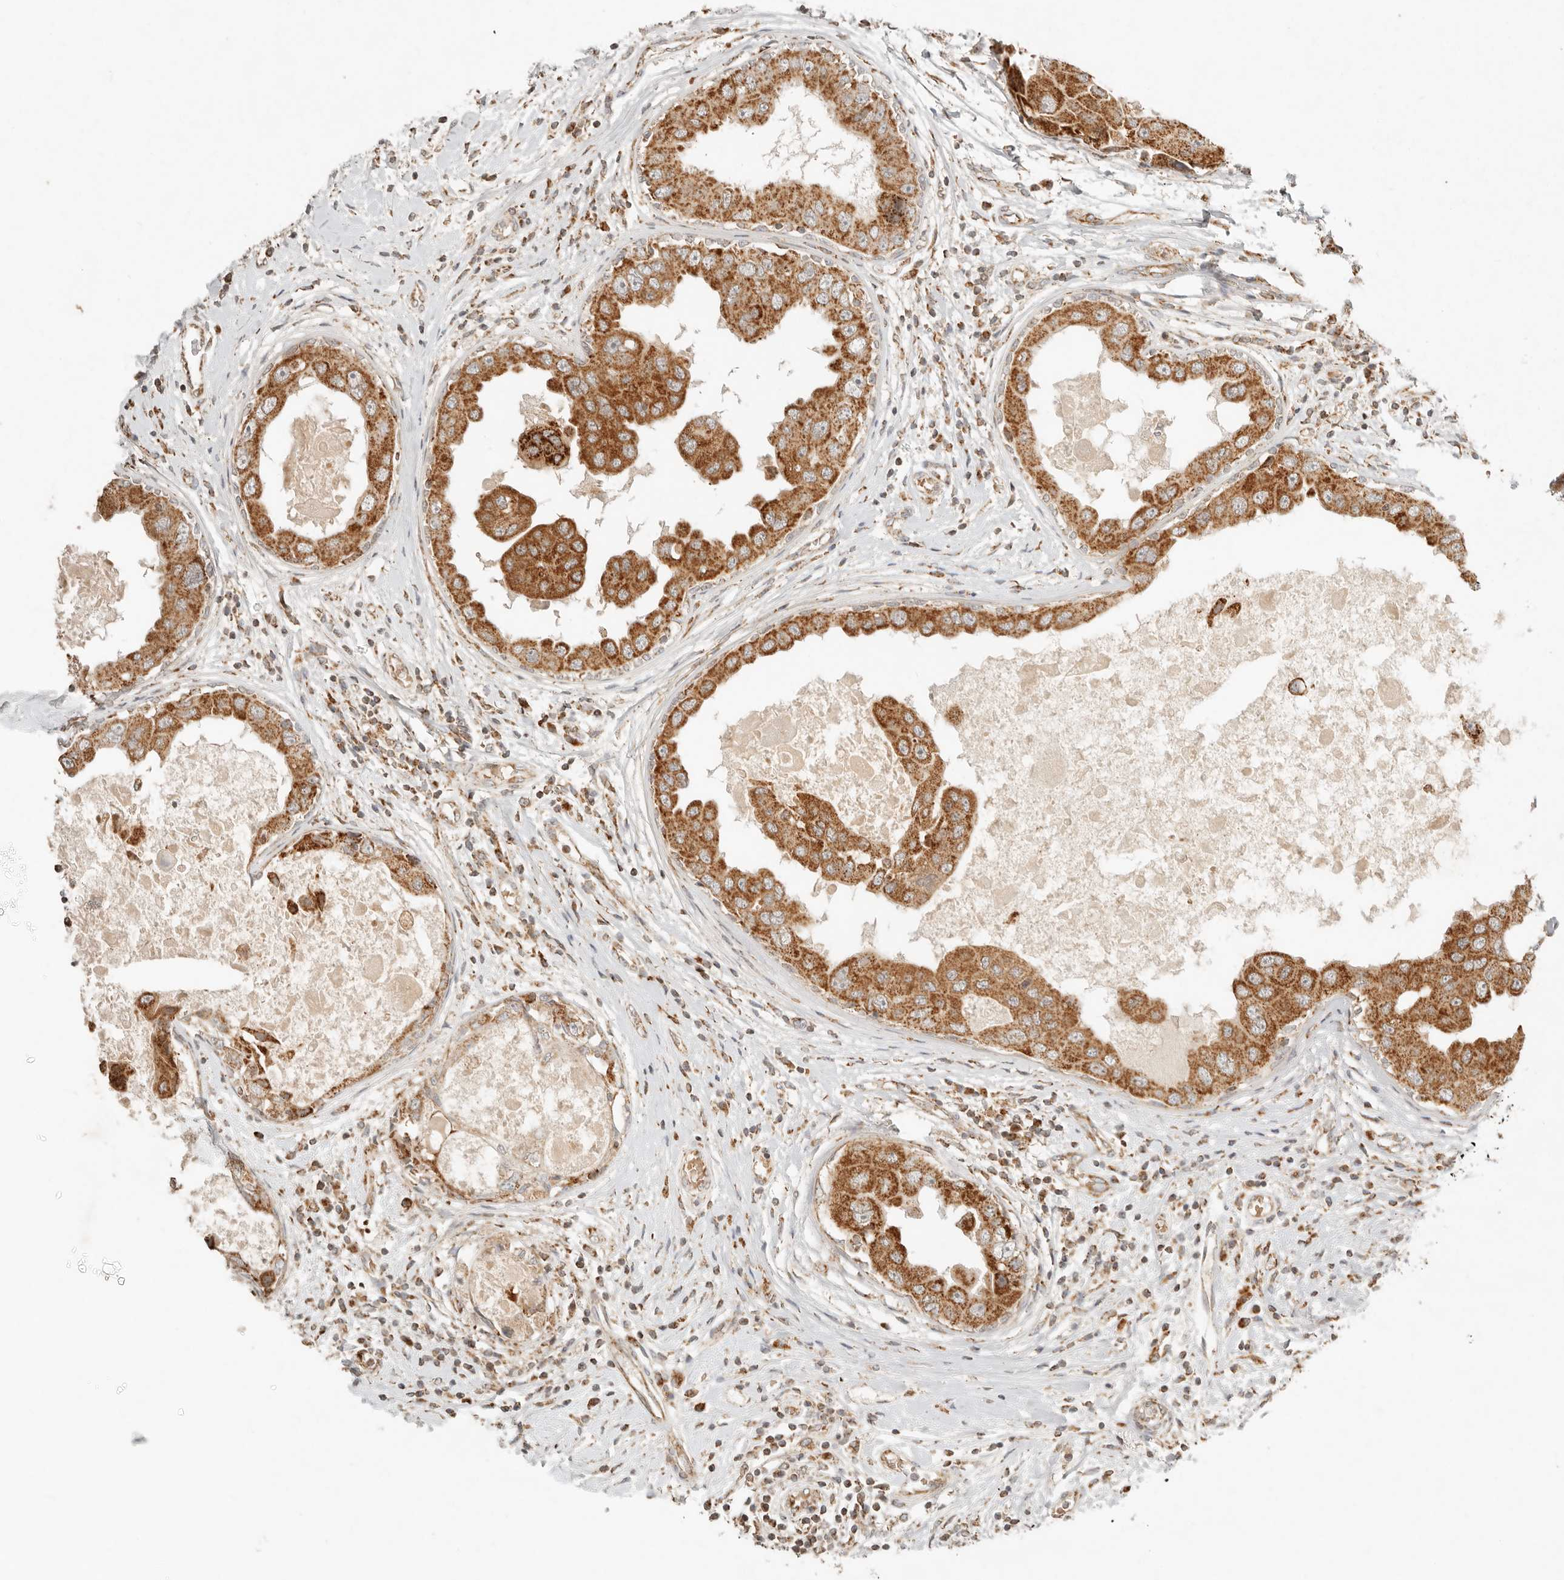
{"staining": {"intensity": "moderate", "quantity": ">75%", "location": "cytoplasmic/membranous"}, "tissue": "breast cancer", "cell_type": "Tumor cells", "image_type": "cancer", "snomed": [{"axis": "morphology", "description": "Duct carcinoma"}, {"axis": "topography", "description": "Breast"}], "caption": "Human infiltrating ductal carcinoma (breast) stained with a protein marker shows moderate staining in tumor cells.", "gene": "MRPL55", "patient": {"sex": "female", "age": 27}}